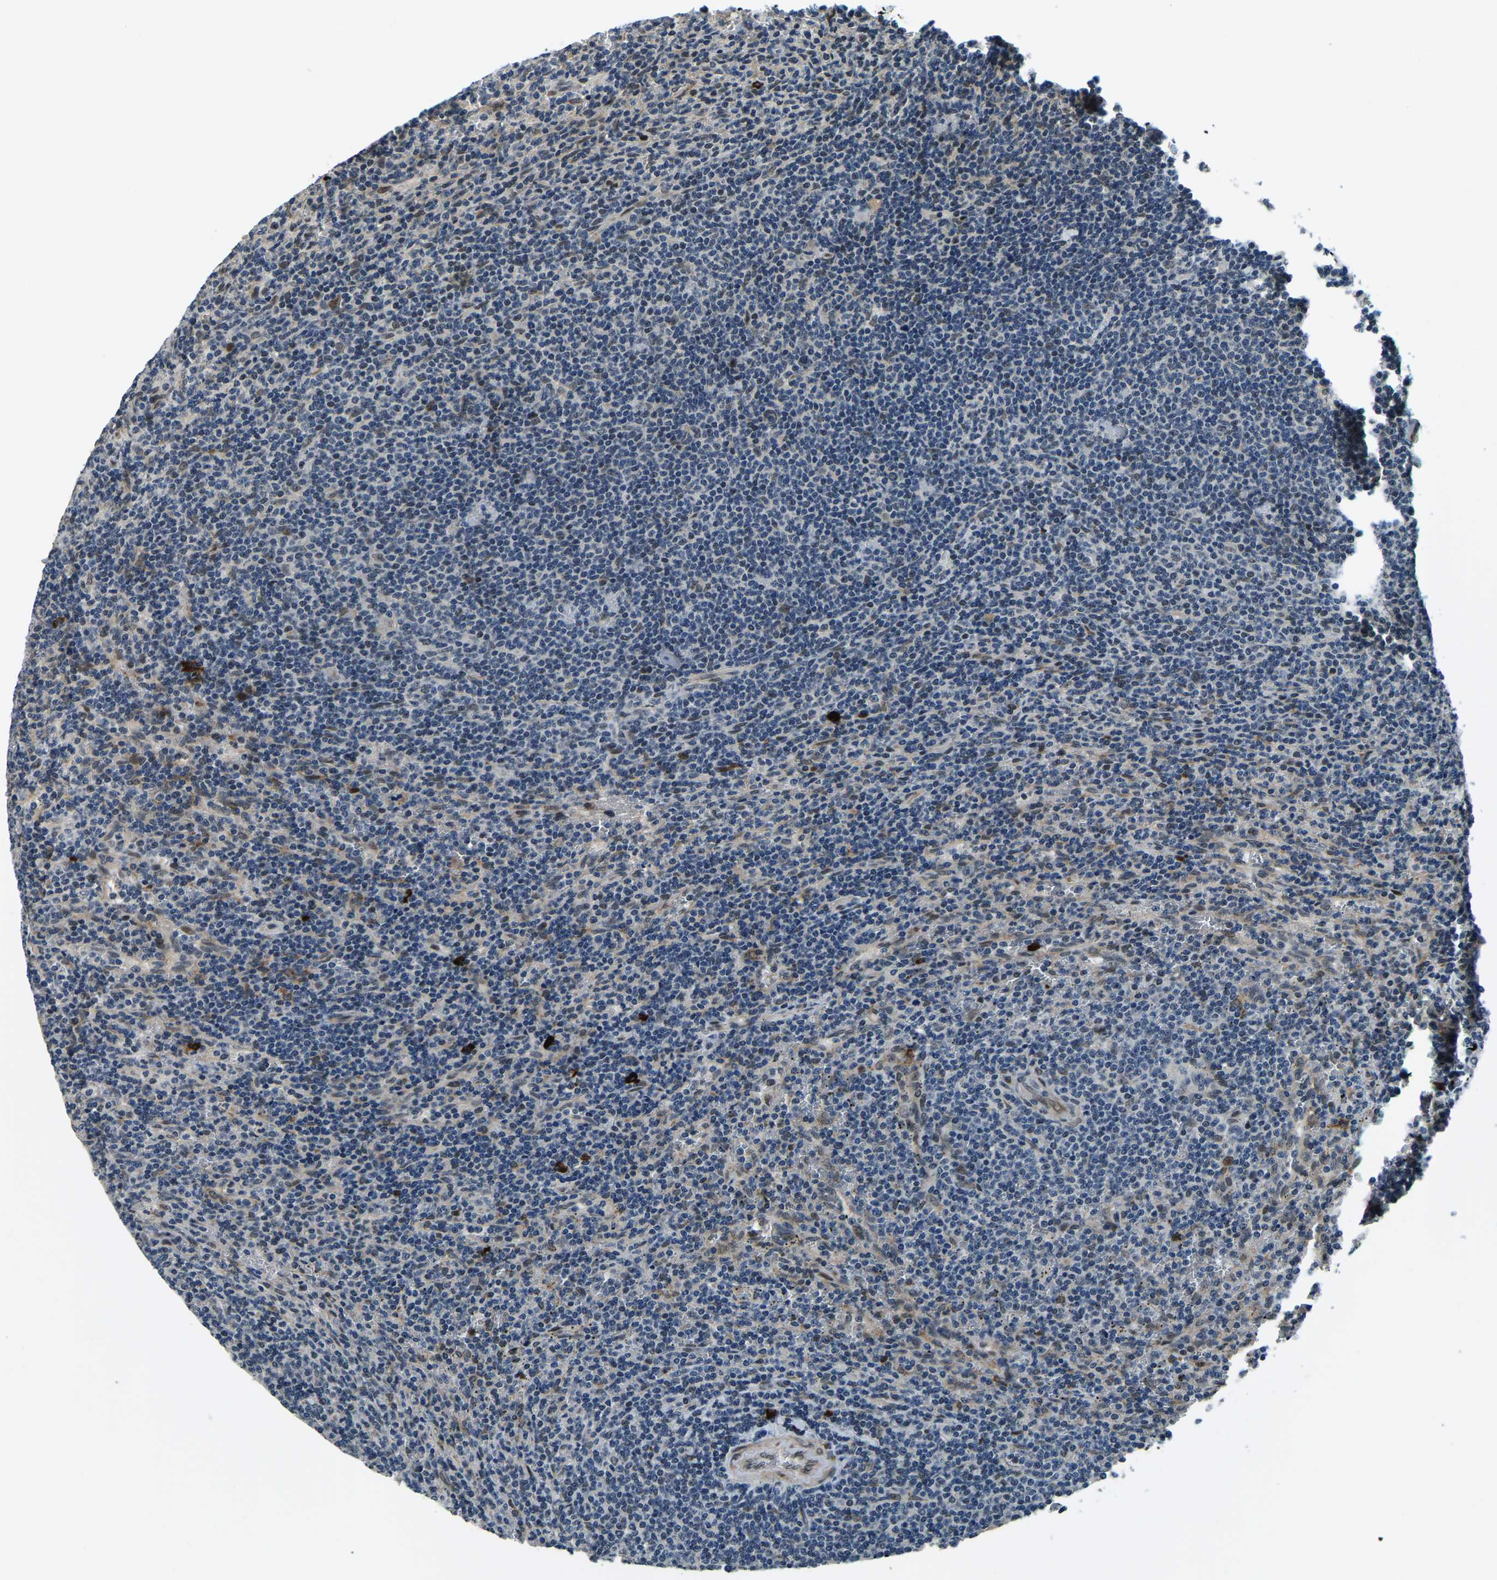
{"staining": {"intensity": "negative", "quantity": "none", "location": "none"}, "tissue": "lymphoma", "cell_type": "Tumor cells", "image_type": "cancer", "snomed": [{"axis": "morphology", "description": "Malignant lymphoma, non-Hodgkin's type, Low grade"}, {"axis": "topography", "description": "Spleen"}], "caption": "High magnification brightfield microscopy of low-grade malignant lymphoma, non-Hodgkin's type stained with DAB (brown) and counterstained with hematoxylin (blue): tumor cells show no significant positivity.", "gene": "ING2", "patient": {"sex": "female", "age": 50}}